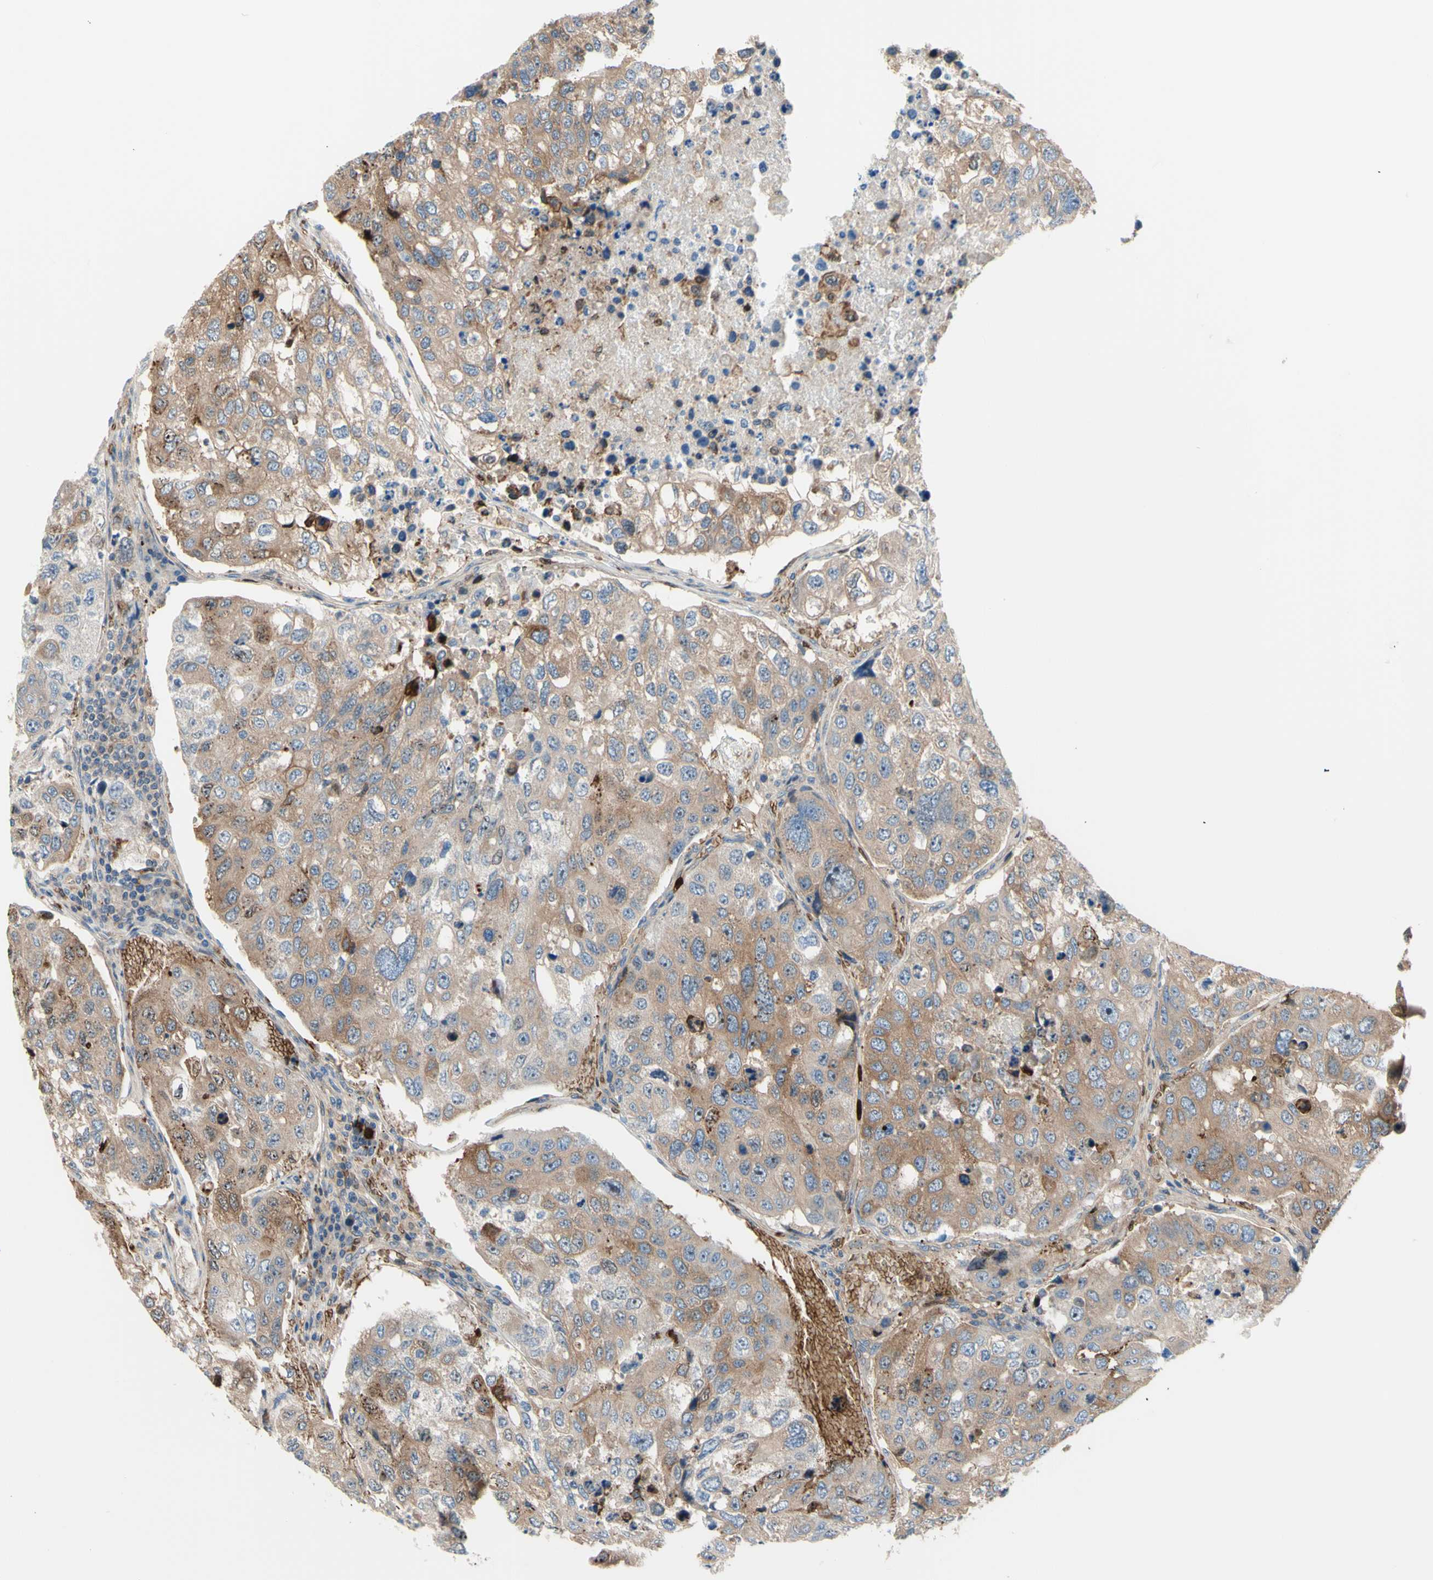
{"staining": {"intensity": "moderate", "quantity": ">75%", "location": "cytoplasmic/membranous"}, "tissue": "urothelial cancer", "cell_type": "Tumor cells", "image_type": "cancer", "snomed": [{"axis": "morphology", "description": "Urothelial carcinoma, High grade"}, {"axis": "topography", "description": "Lymph node"}, {"axis": "topography", "description": "Urinary bladder"}], "caption": "A high-resolution histopathology image shows immunohistochemistry staining of urothelial cancer, which reveals moderate cytoplasmic/membranous positivity in about >75% of tumor cells.", "gene": "USP9X", "patient": {"sex": "male", "age": 51}}